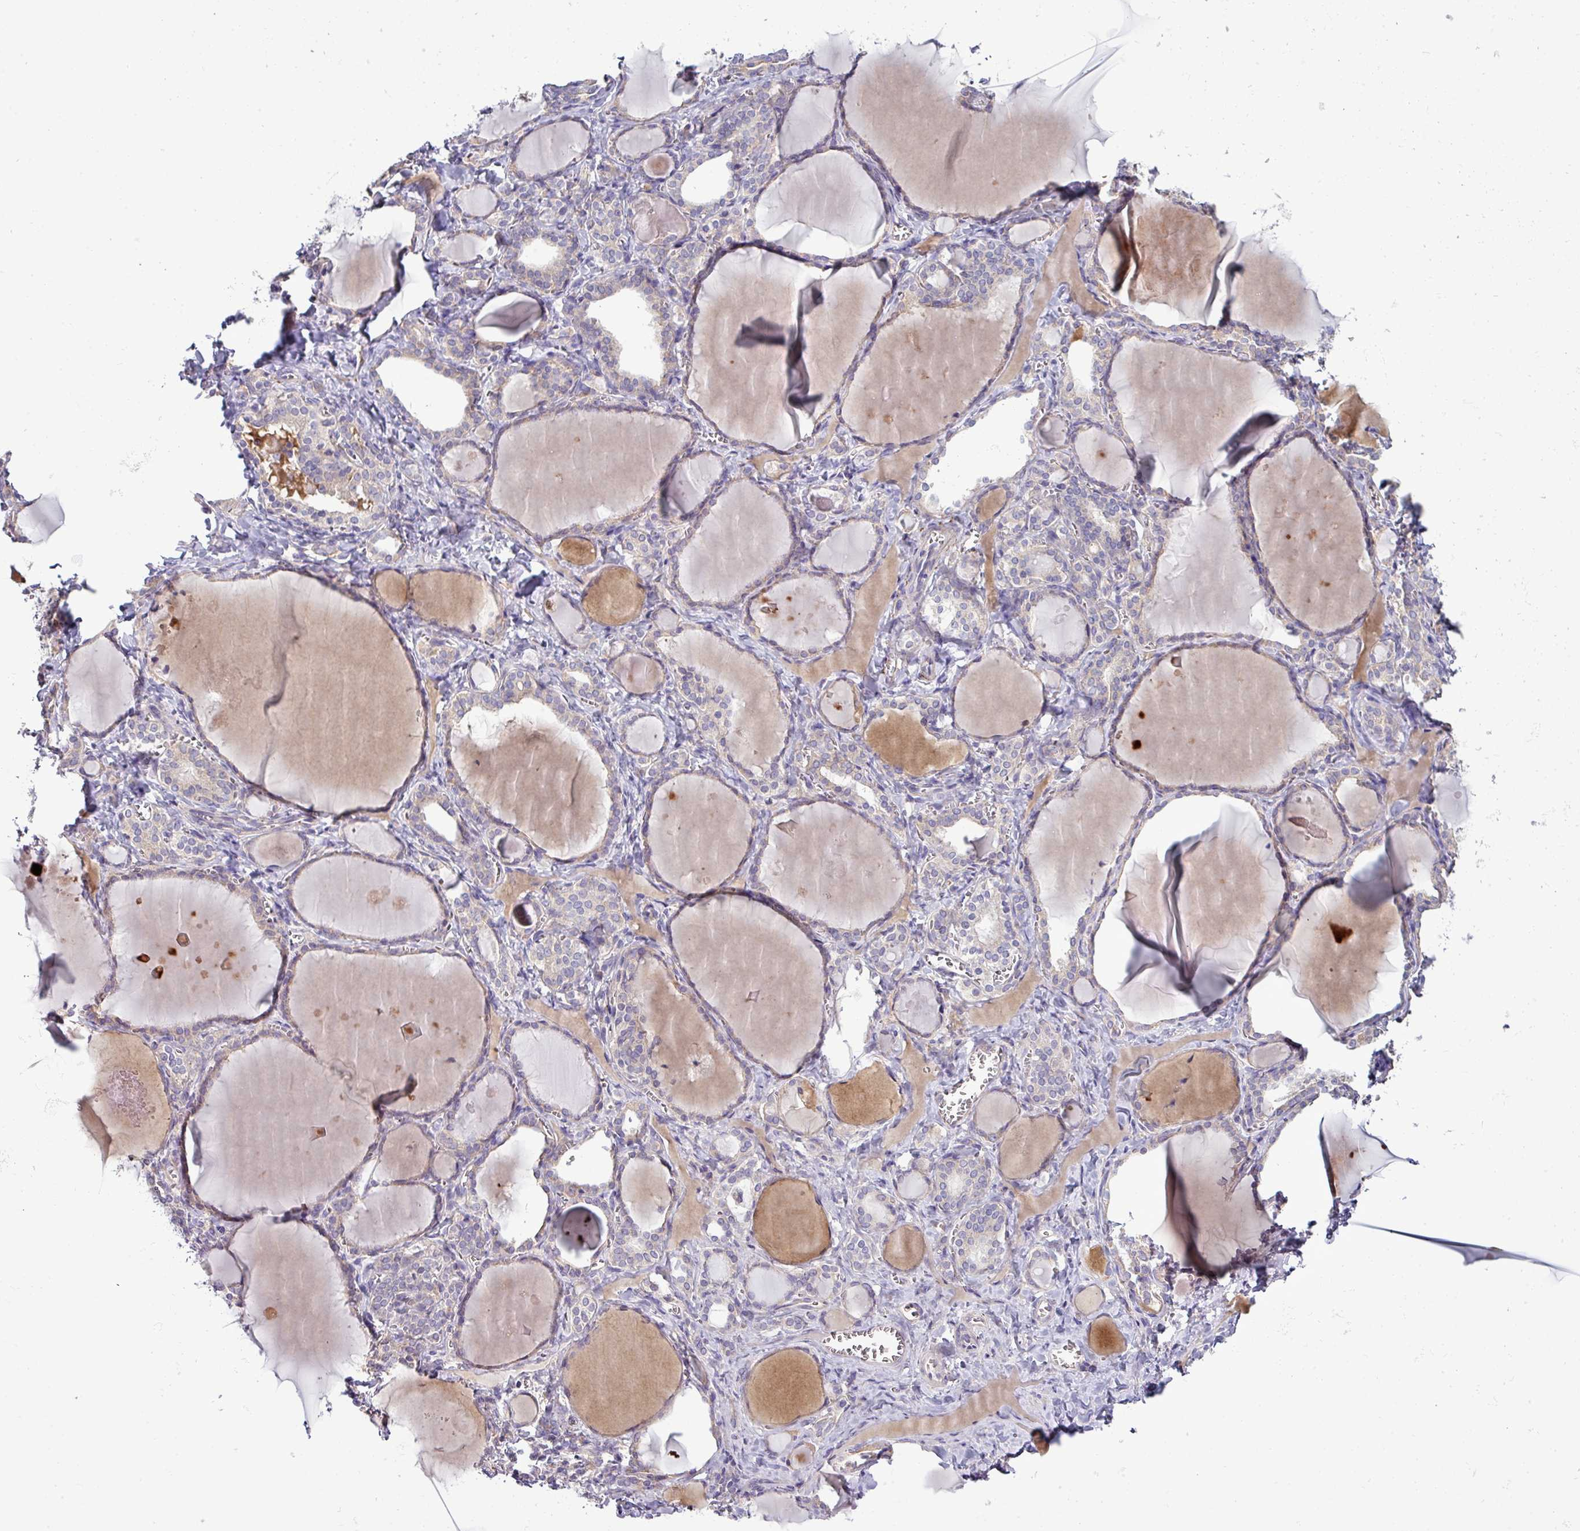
{"staining": {"intensity": "weak", "quantity": "25%-75%", "location": "cytoplasmic/membranous"}, "tissue": "thyroid gland", "cell_type": "Glandular cells", "image_type": "normal", "snomed": [{"axis": "morphology", "description": "Normal tissue, NOS"}, {"axis": "topography", "description": "Thyroid gland"}], "caption": "Thyroid gland stained with IHC displays weak cytoplasmic/membranous positivity in about 25%-75% of glandular cells. (Brightfield microscopy of DAB IHC at high magnification).", "gene": "AGAP4", "patient": {"sex": "female", "age": 42}}